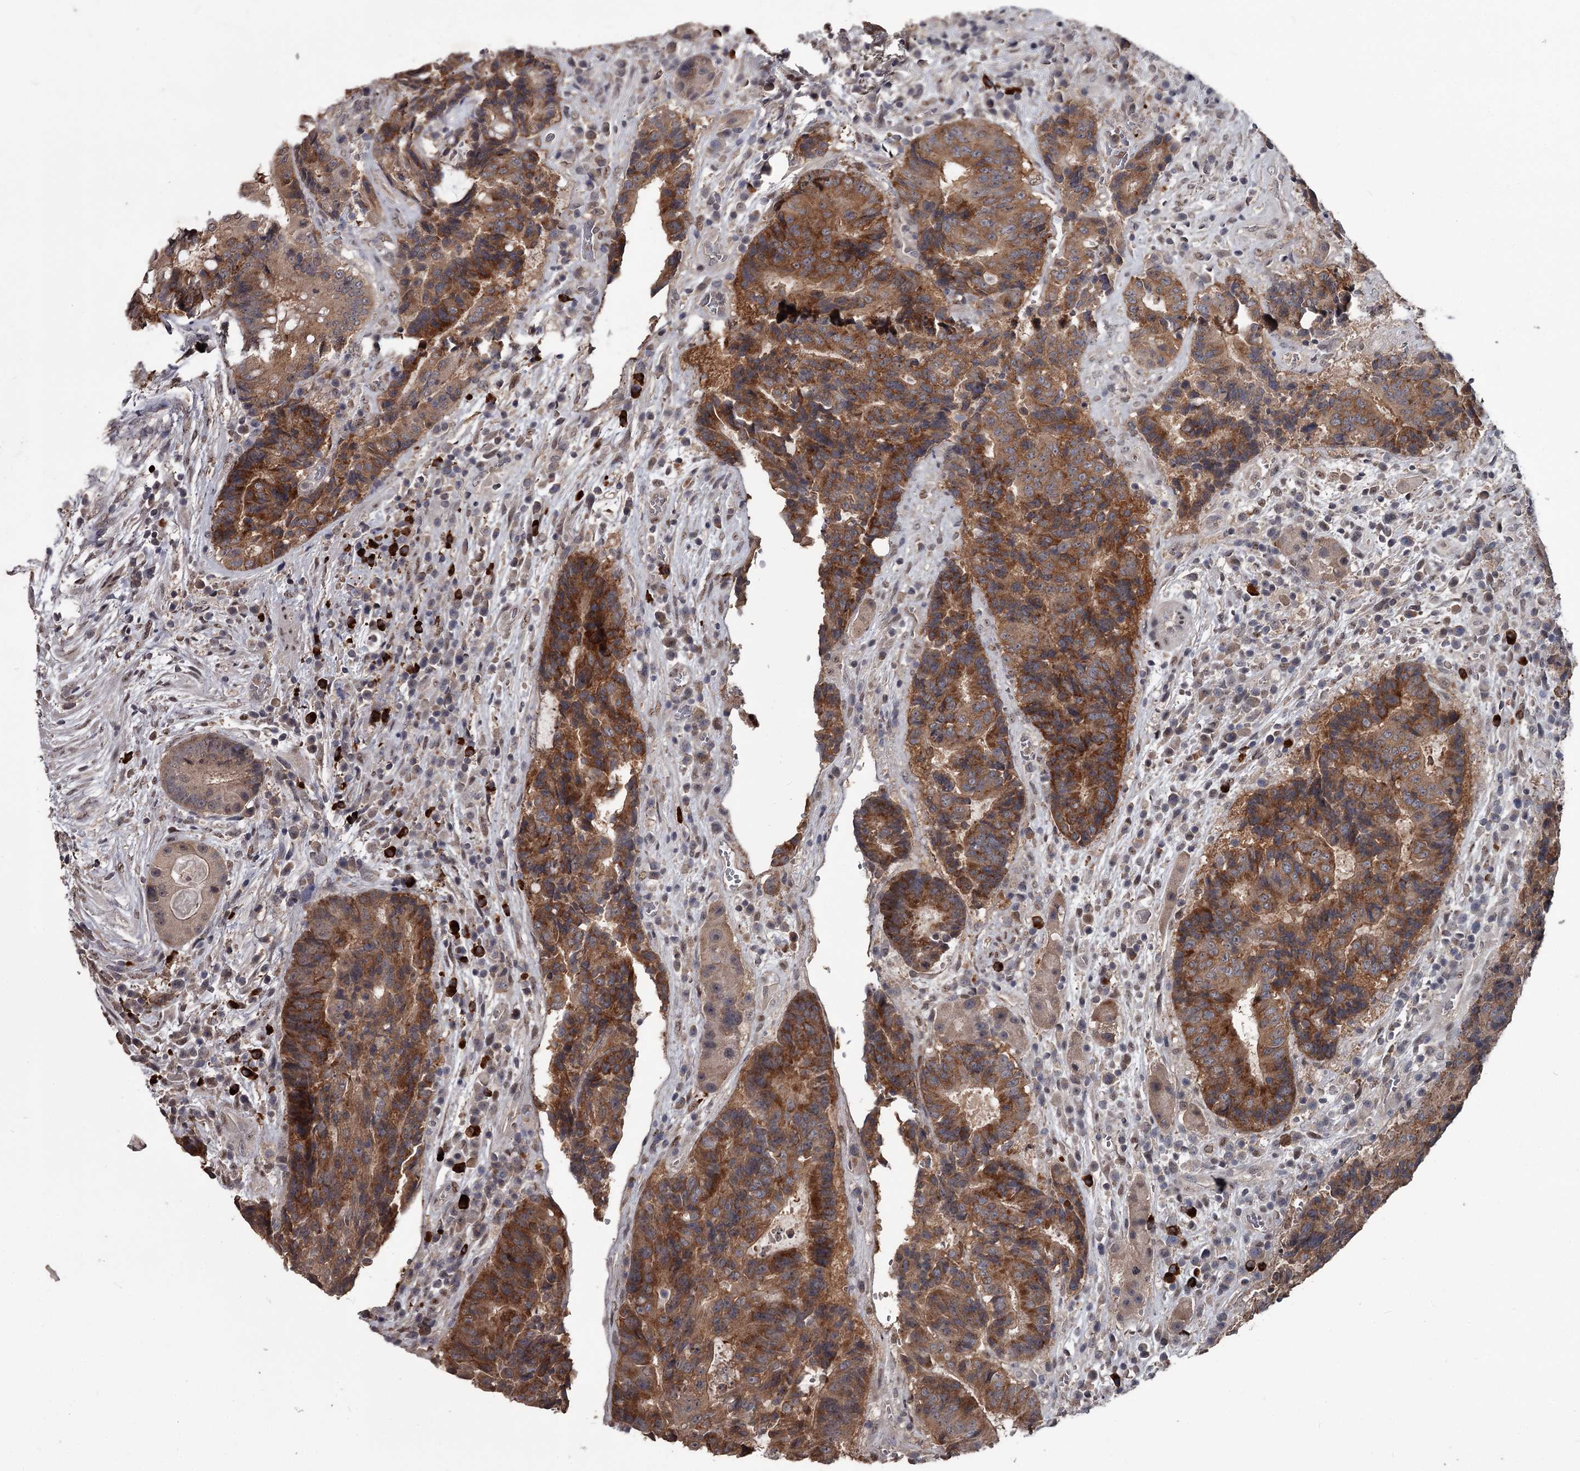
{"staining": {"intensity": "moderate", "quantity": ">75%", "location": "cytoplasmic/membranous"}, "tissue": "colorectal cancer", "cell_type": "Tumor cells", "image_type": "cancer", "snomed": [{"axis": "morphology", "description": "Adenocarcinoma, NOS"}, {"axis": "topography", "description": "Rectum"}], "caption": "Protein expression by immunohistochemistry displays moderate cytoplasmic/membranous positivity in about >75% of tumor cells in colorectal cancer (adenocarcinoma).", "gene": "PRPF40B", "patient": {"sex": "male", "age": 69}}